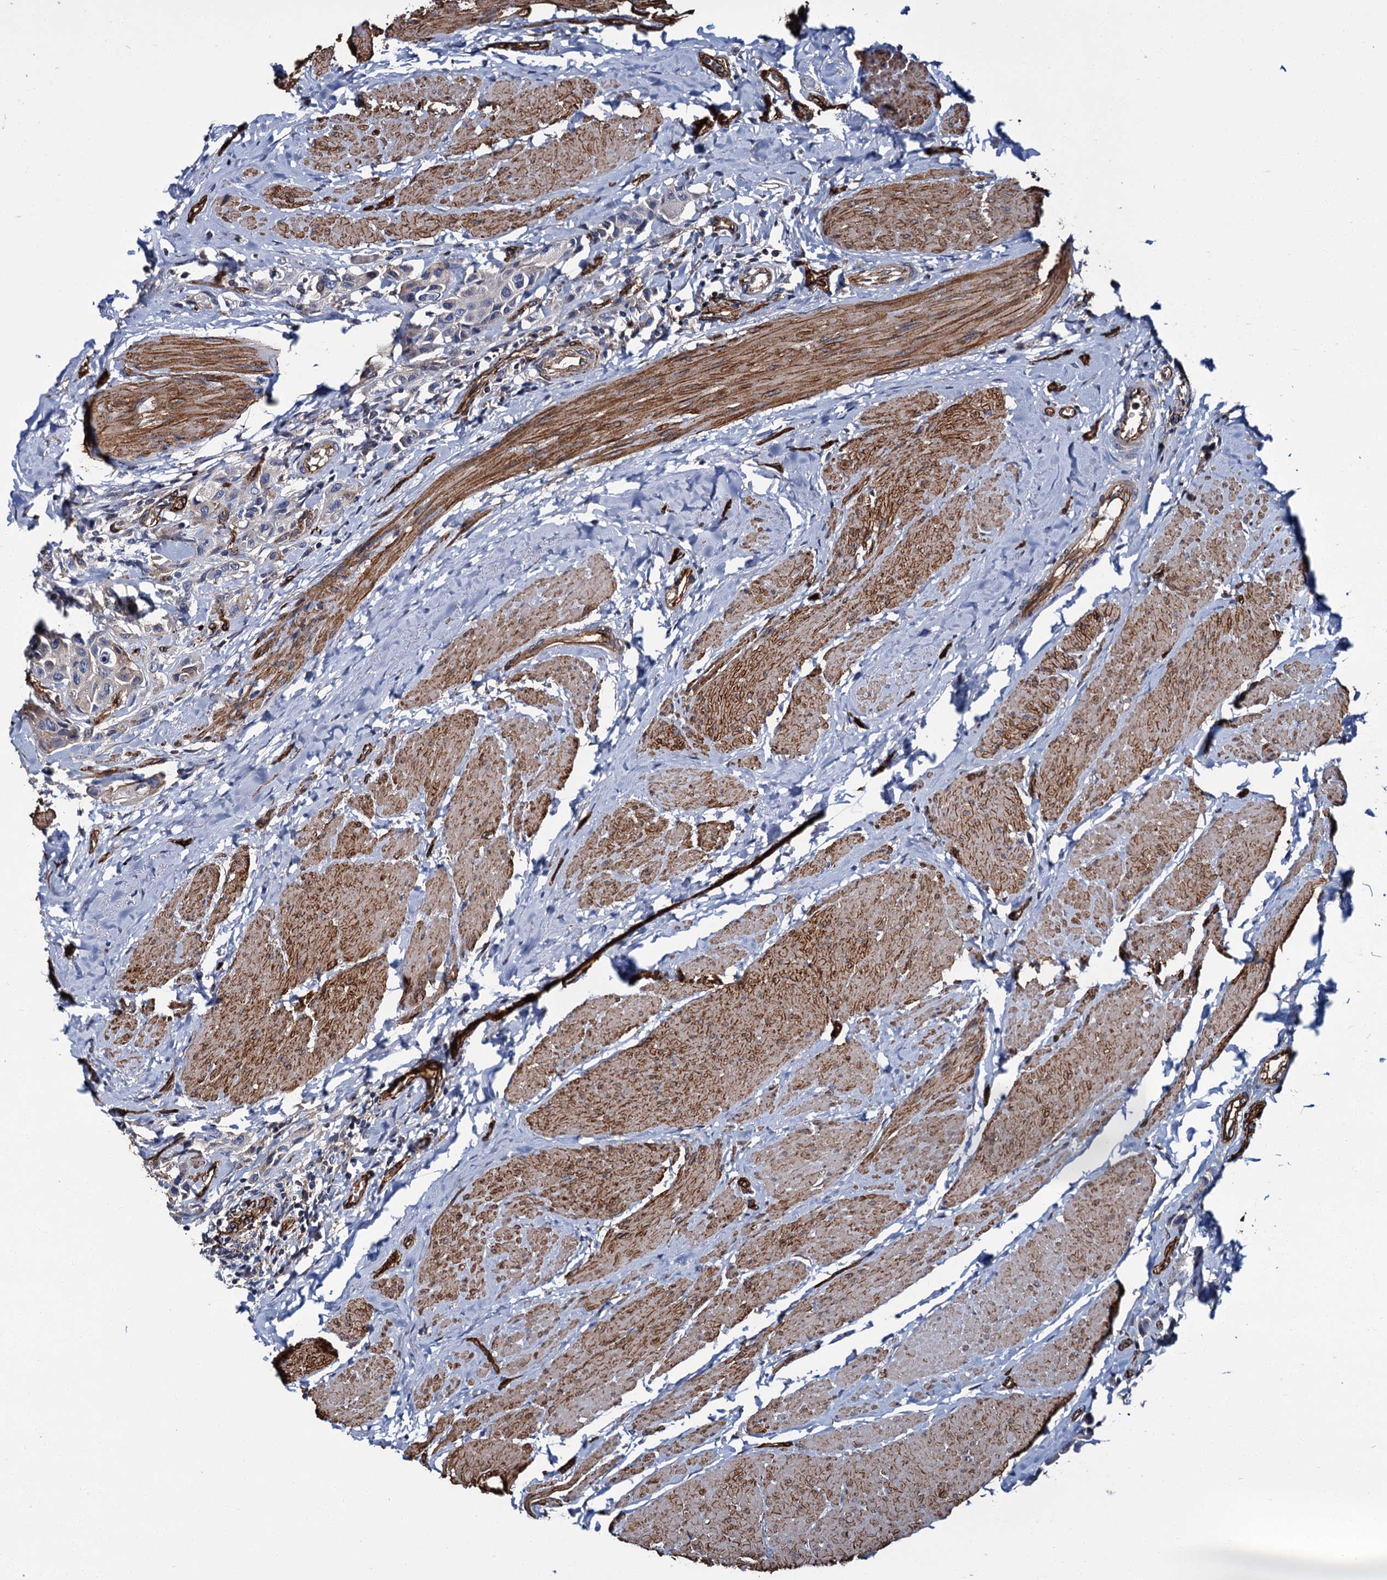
{"staining": {"intensity": "weak", "quantity": "<25%", "location": "cytoplasmic/membranous"}, "tissue": "urothelial cancer", "cell_type": "Tumor cells", "image_type": "cancer", "snomed": [{"axis": "morphology", "description": "Urothelial carcinoma, High grade"}, {"axis": "topography", "description": "Urinary bladder"}], "caption": "Urothelial carcinoma (high-grade) was stained to show a protein in brown. There is no significant expression in tumor cells.", "gene": "CACNA1C", "patient": {"sex": "male", "age": 50}}